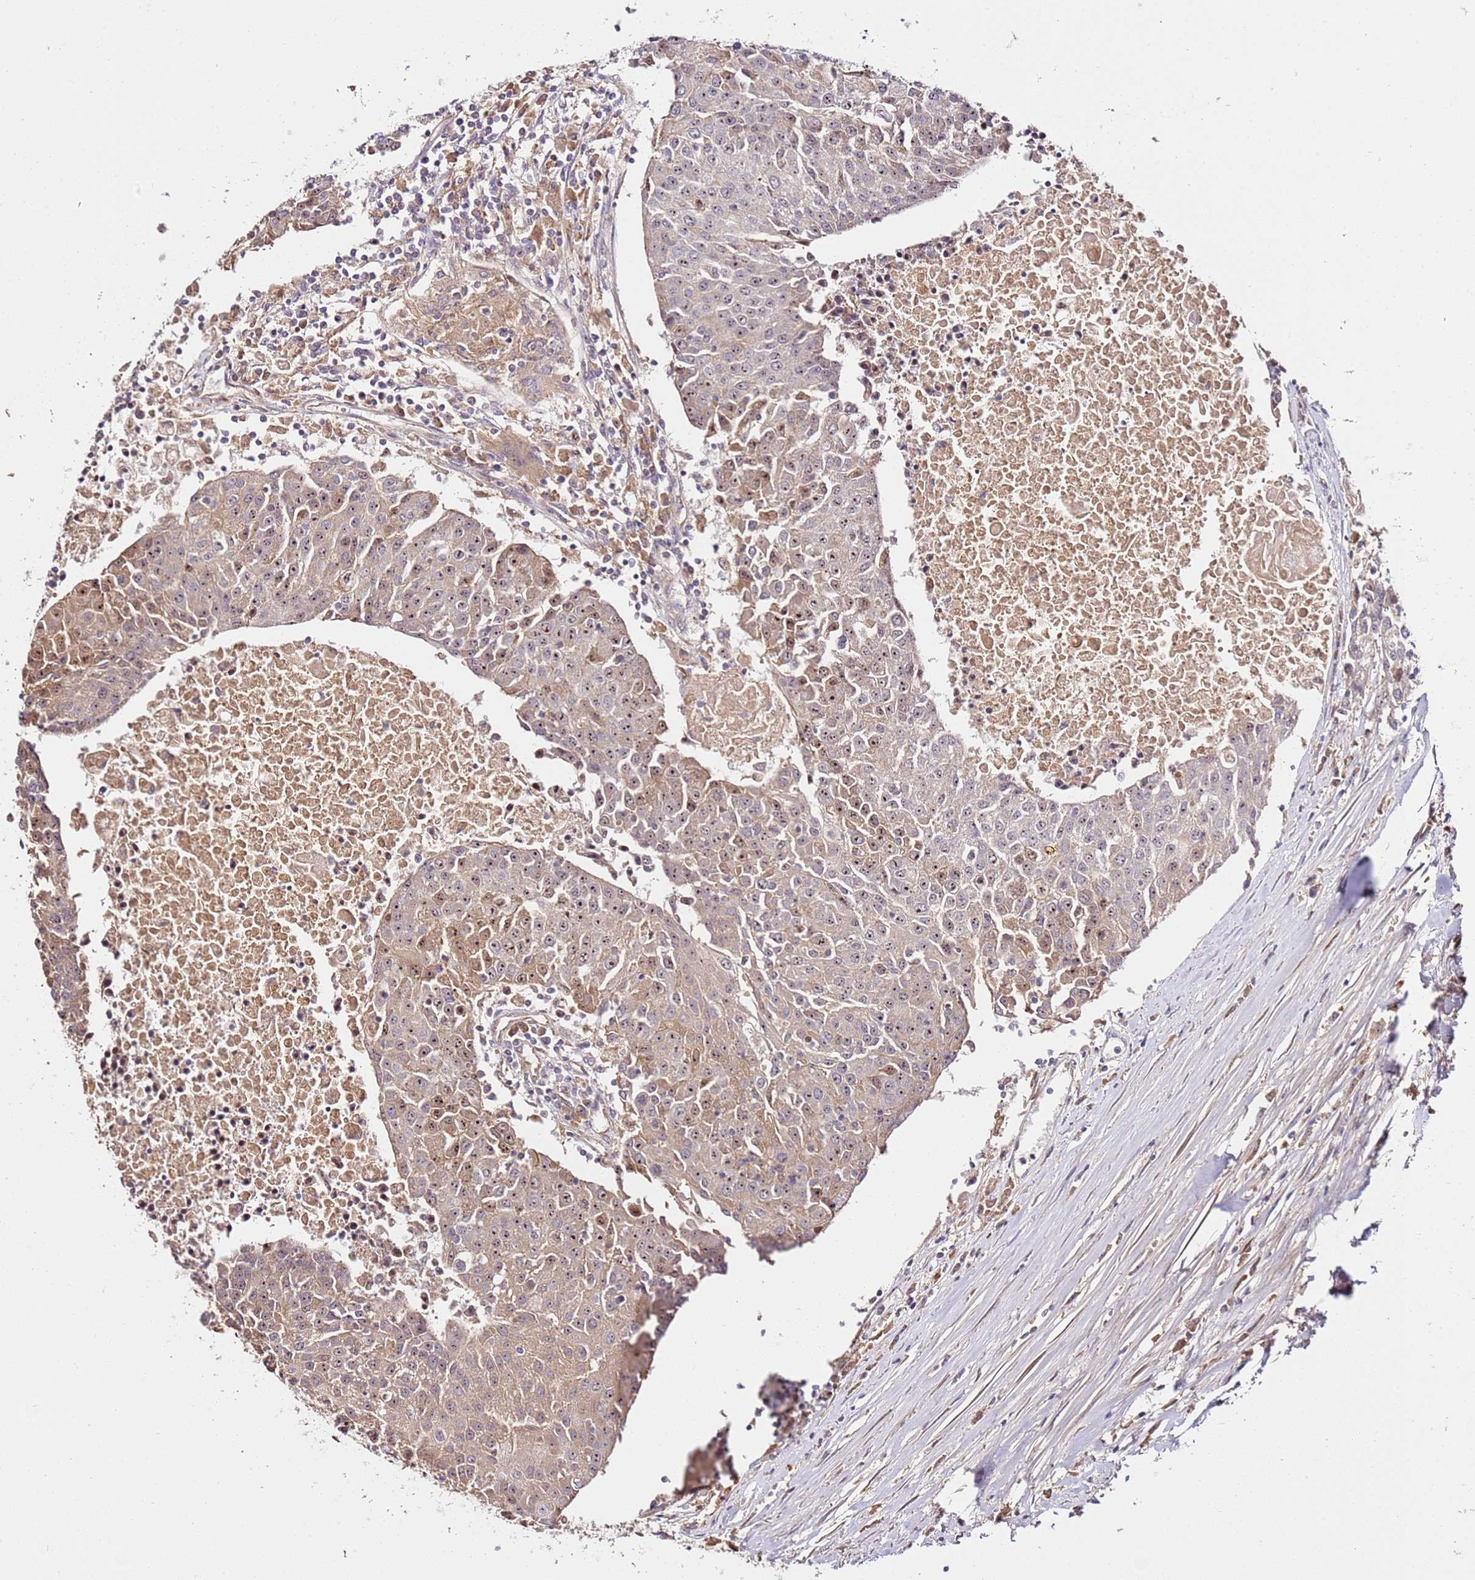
{"staining": {"intensity": "moderate", "quantity": ">75%", "location": "cytoplasmic/membranous,nuclear"}, "tissue": "urothelial cancer", "cell_type": "Tumor cells", "image_type": "cancer", "snomed": [{"axis": "morphology", "description": "Urothelial carcinoma, High grade"}, {"axis": "topography", "description": "Urinary bladder"}], "caption": "Urothelial cancer tissue displays moderate cytoplasmic/membranous and nuclear expression in approximately >75% of tumor cells, visualized by immunohistochemistry.", "gene": "DDX27", "patient": {"sex": "female", "age": 85}}